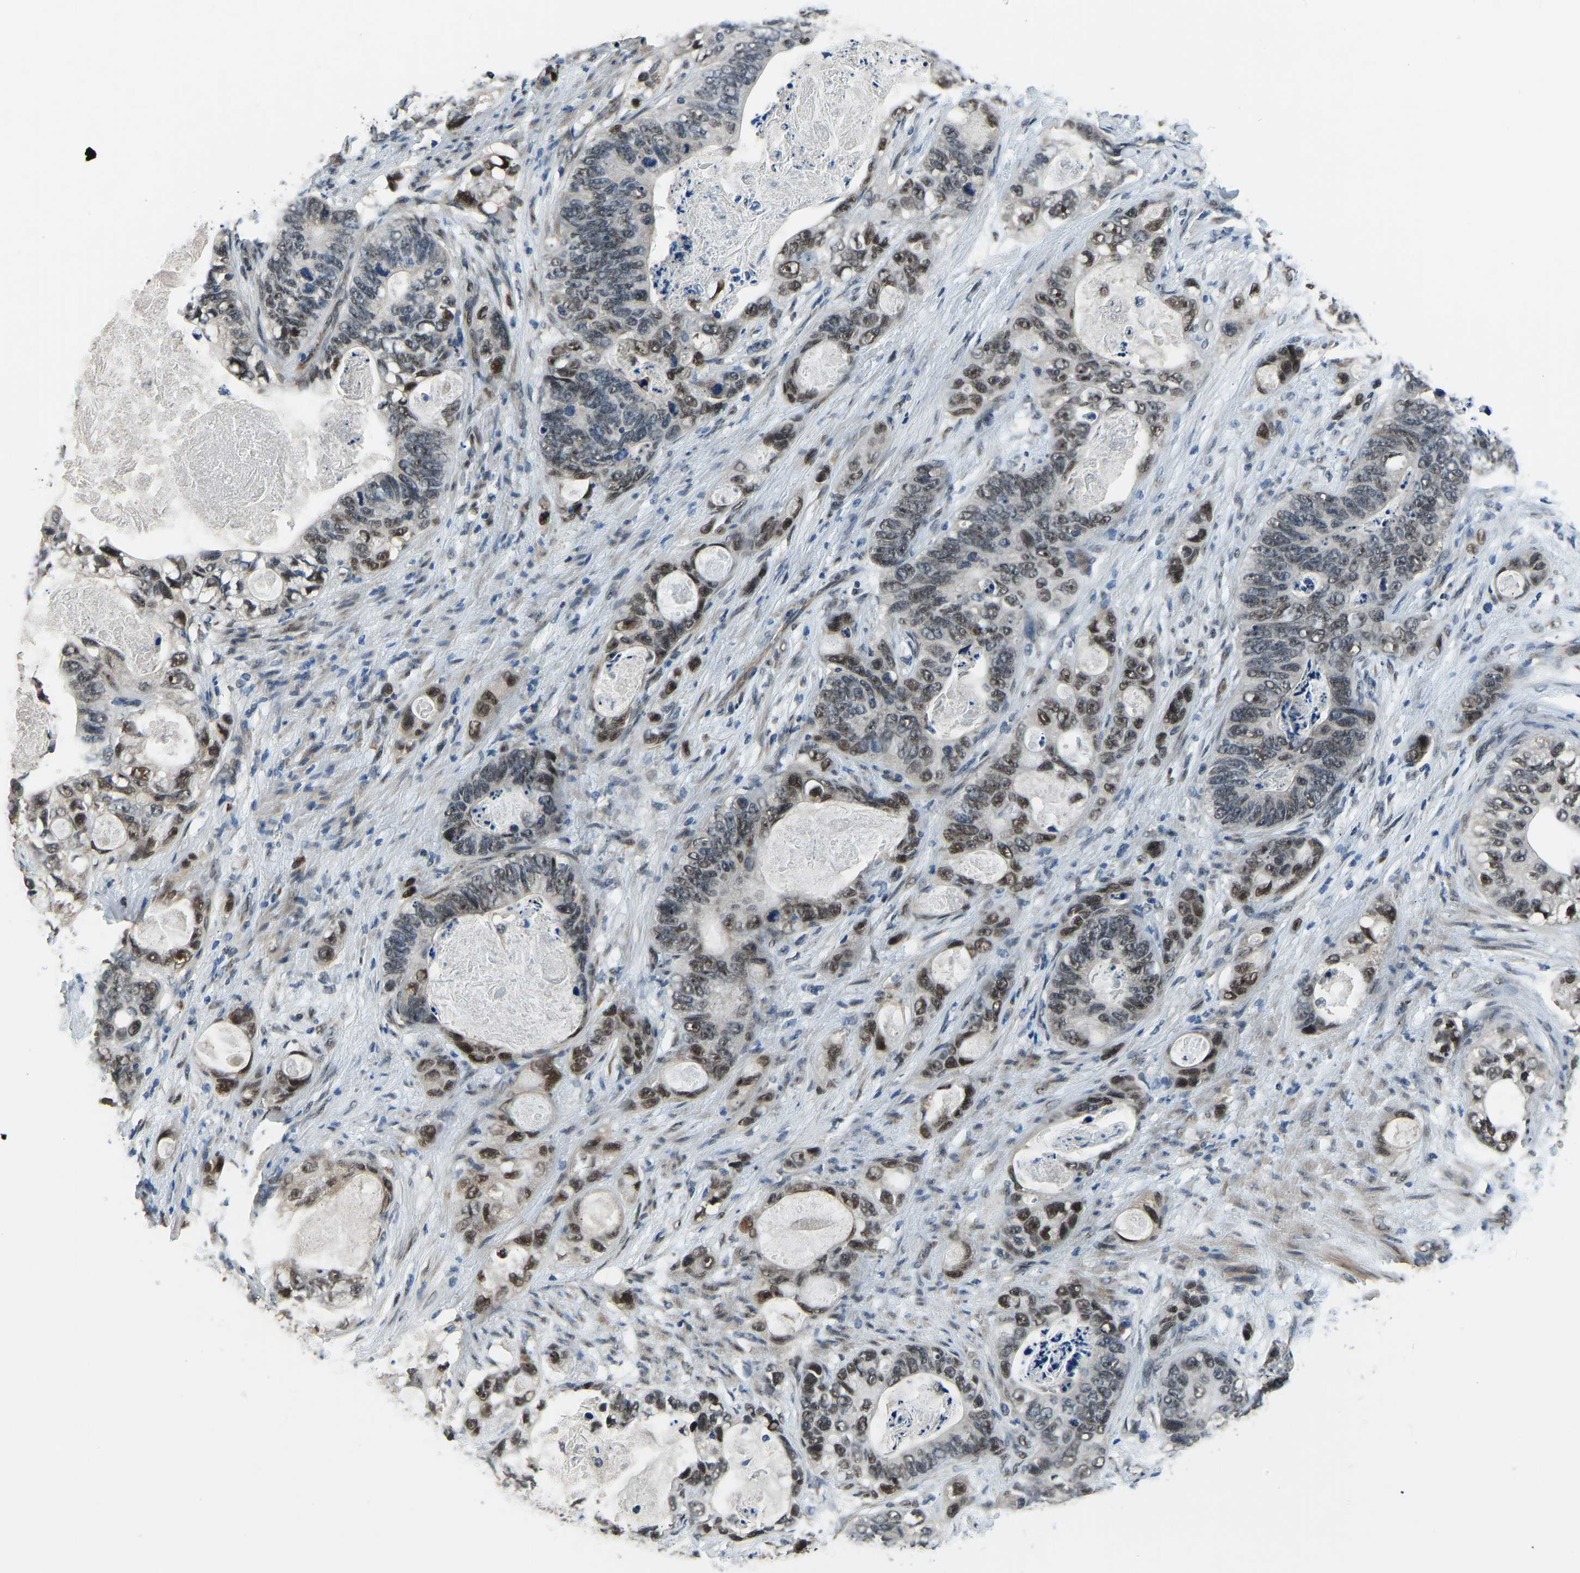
{"staining": {"intensity": "moderate", "quantity": "25%-75%", "location": "nuclear"}, "tissue": "stomach cancer", "cell_type": "Tumor cells", "image_type": "cancer", "snomed": [{"axis": "morphology", "description": "Normal tissue, NOS"}, {"axis": "morphology", "description": "Adenocarcinoma, NOS"}, {"axis": "topography", "description": "Stomach"}], "caption": "Immunohistochemistry of stomach cancer reveals medium levels of moderate nuclear positivity in approximately 25%-75% of tumor cells.", "gene": "FOS", "patient": {"sex": "female", "age": 89}}